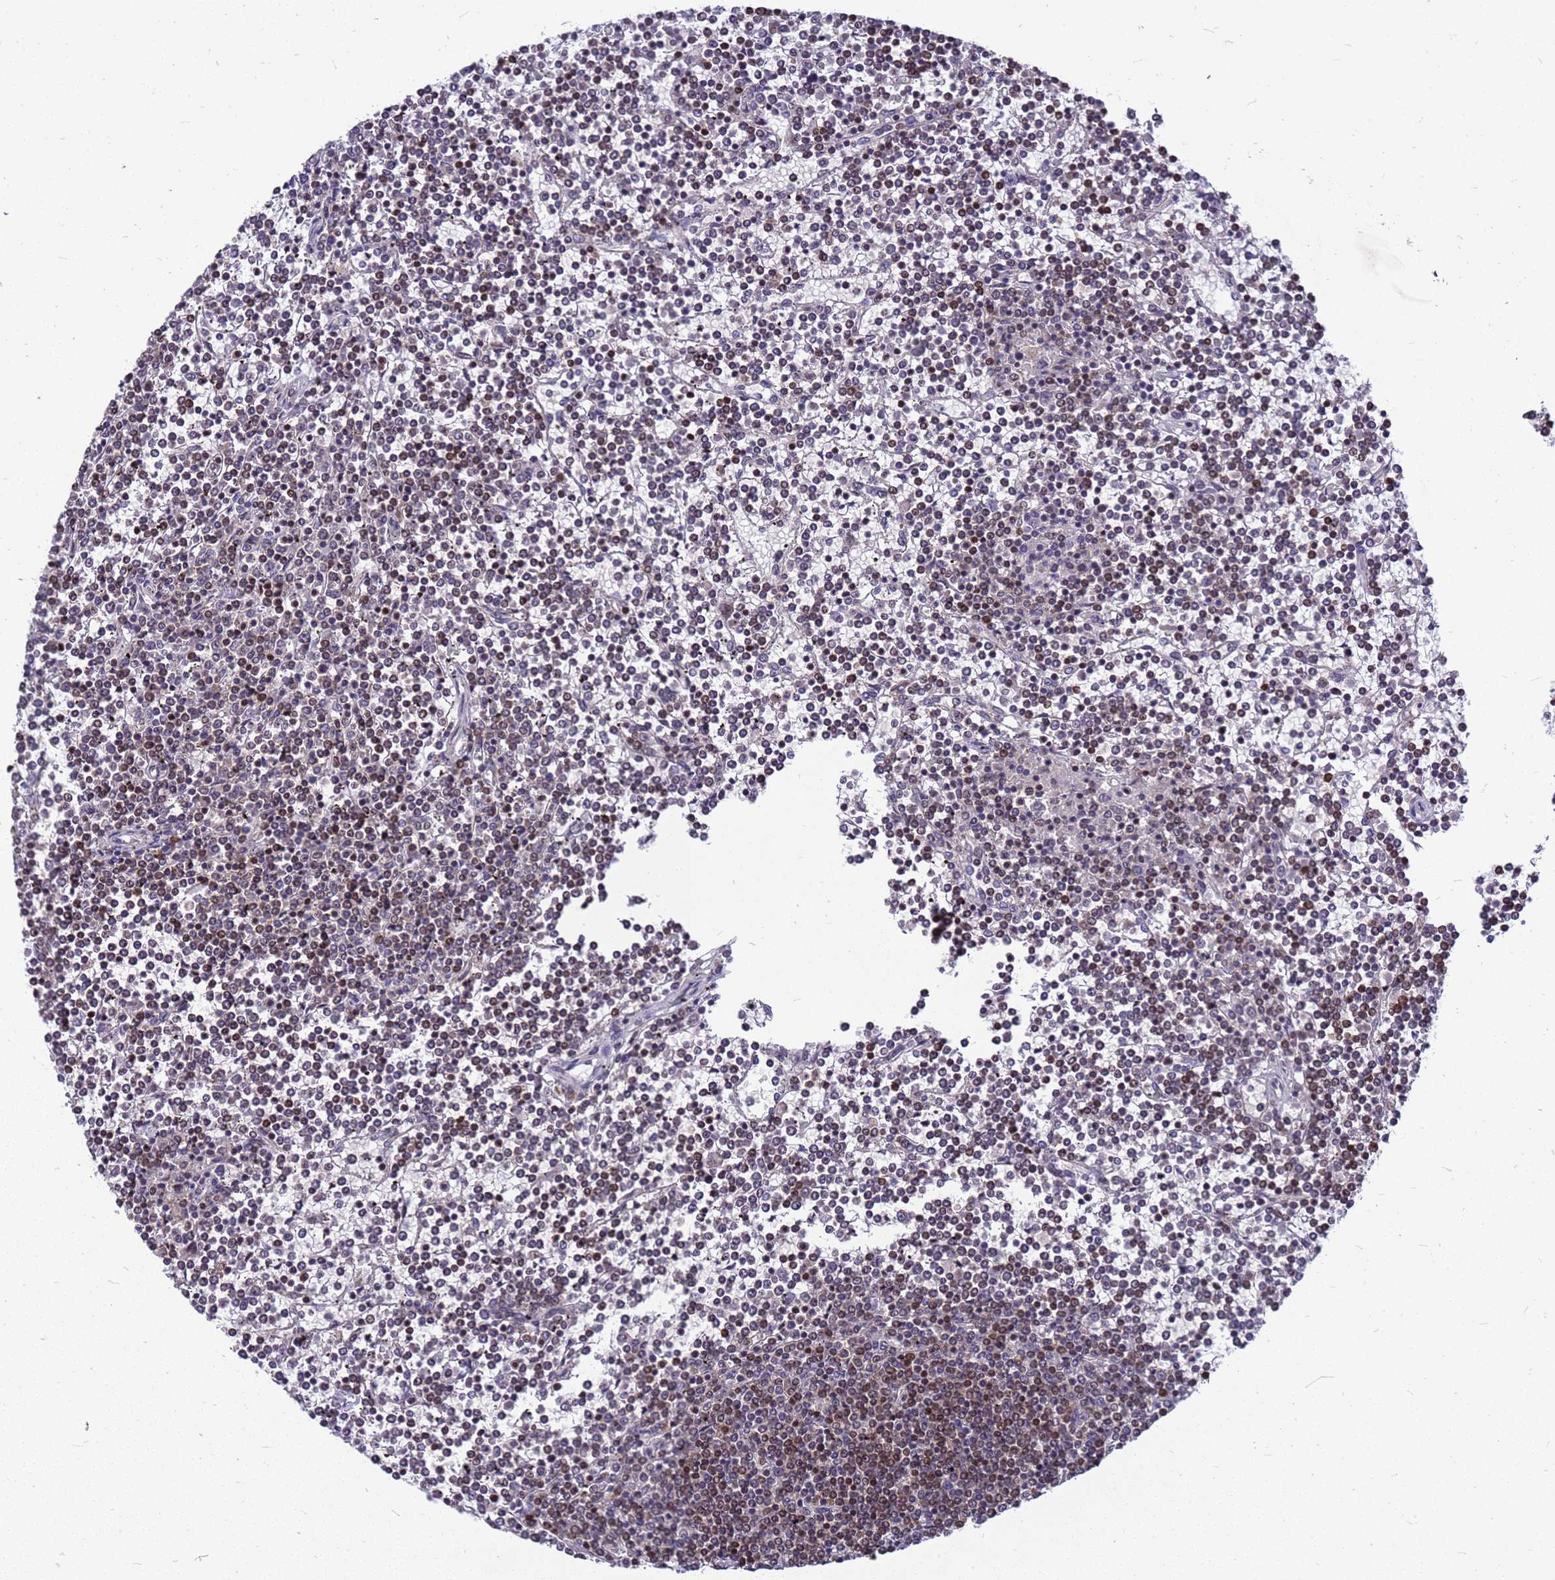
{"staining": {"intensity": "moderate", "quantity": "25%-75%", "location": "cytoplasmic/membranous"}, "tissue": "lymphoma", "cell_type": "Tumor cells", "image_type": "cancer", "snomed": [{"axis": "morphology", "description": "Malignant lymphoma, non-Hodgkin's type, Low grade"}, {"axis": "topography", "description": "Spleen"}], "caption": "Protein positivity by IHC demonstrates moderate cytoplasmic/membranous expression in about 25%-75% of tumor cells in lymphoma.", "gene": "CMC4", "patient": {"sex": "female", "age": 19}}